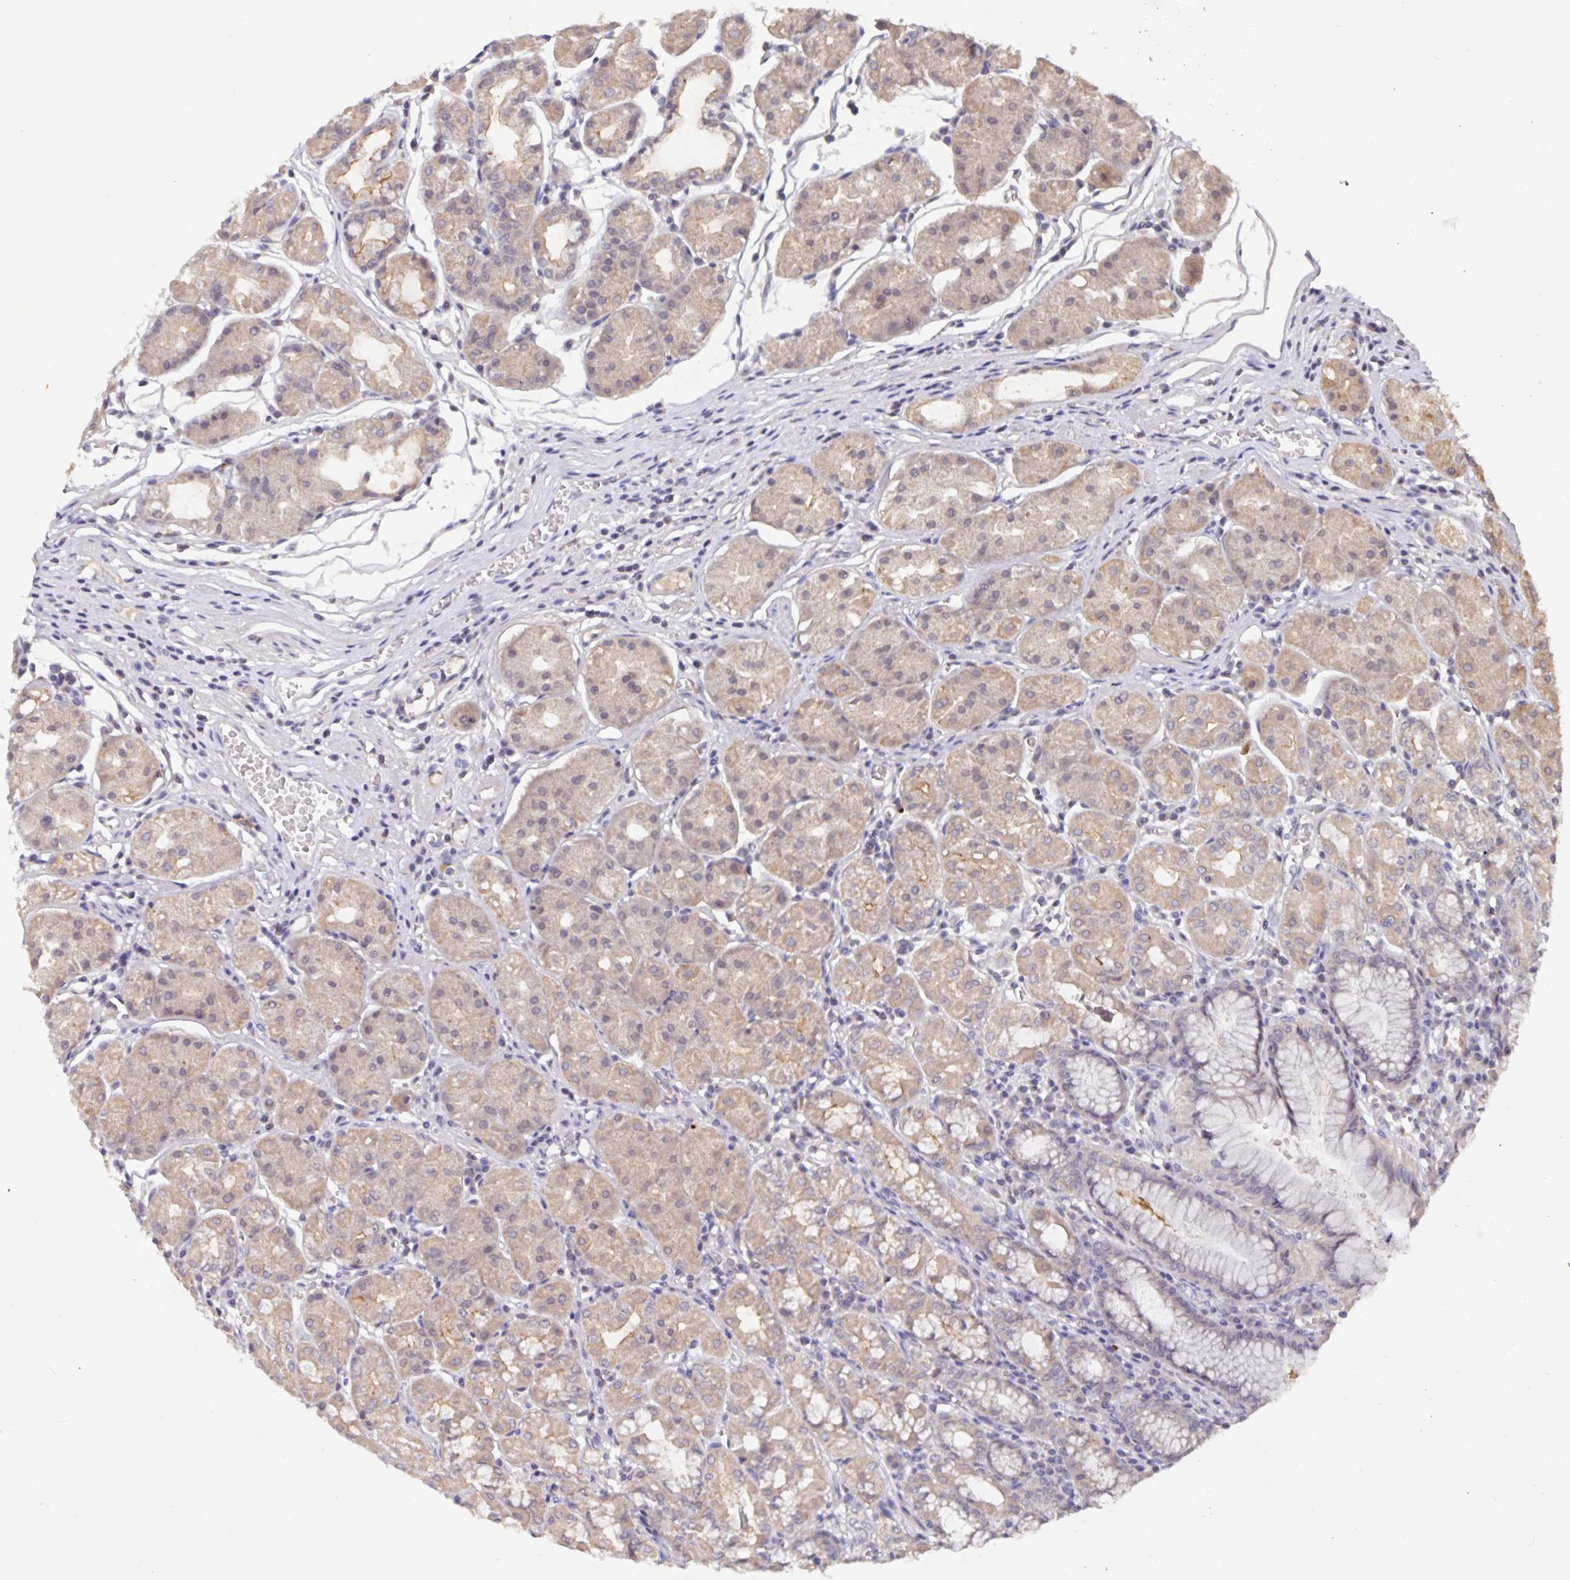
{"staining": {"intensity": "weak", "quantity": "25%-75%", "location": "cytoplasmic/membranous"}, "tissue": "stomach", "cell_type": "Glandular cells", "image_type": "normal", "snomed": [{"axis": "morphology", "description": "Normal tissue, NOS"}, {"axis": "topography", "description": "Stomach"}], "caption": "There is low levels of weak cytoplasmic/membranous staining in glandular cells of unremarkable stomach, as demonstrated by immunohistochemical staining (brown color).", "gene": "HEPN1", "patient": {"sex": "male", "age": 55}}